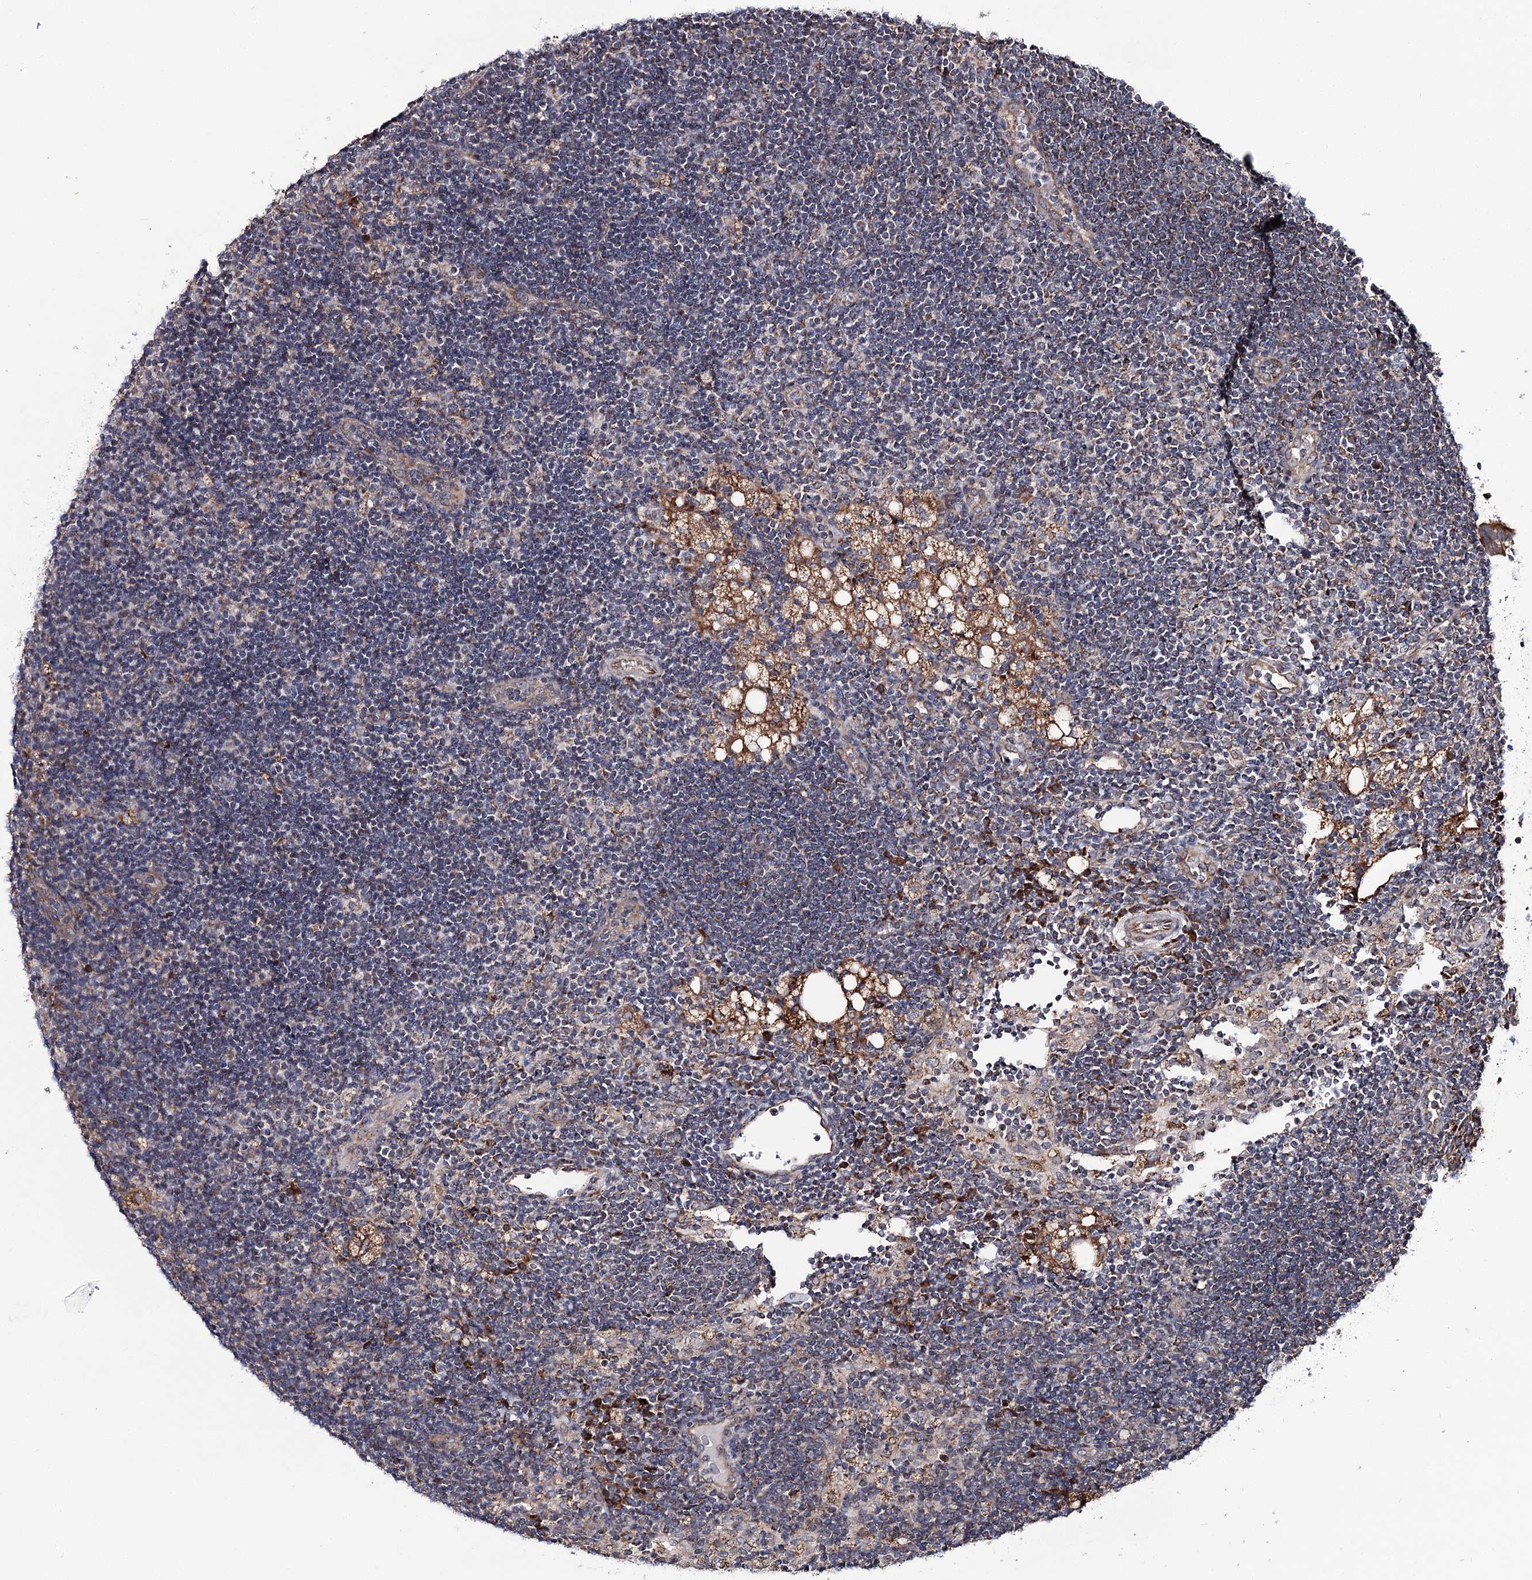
{"staining": {"intensity": "moderate", "quantity": ">75%", "location": "cytoplasmic/membranous"}, "tissue": "lymph node", "cell_type": "Germinal center cells", "image_type": "normal", "snomed": [{"axis": "morphology", "description": "Normal tissue, NOS"}, {"axis": "topography", "description": "Lymph node"}], "caption": "Moderate cytoplasmic/membranous expression is identified in about >75% of germinal center cells in unremarkable lymph node. The protein of interest is shown in brown color, while the nuclei are stained blue.", "gene": "MSANTD2", "patient": {"sex": "male", "age": 24}}